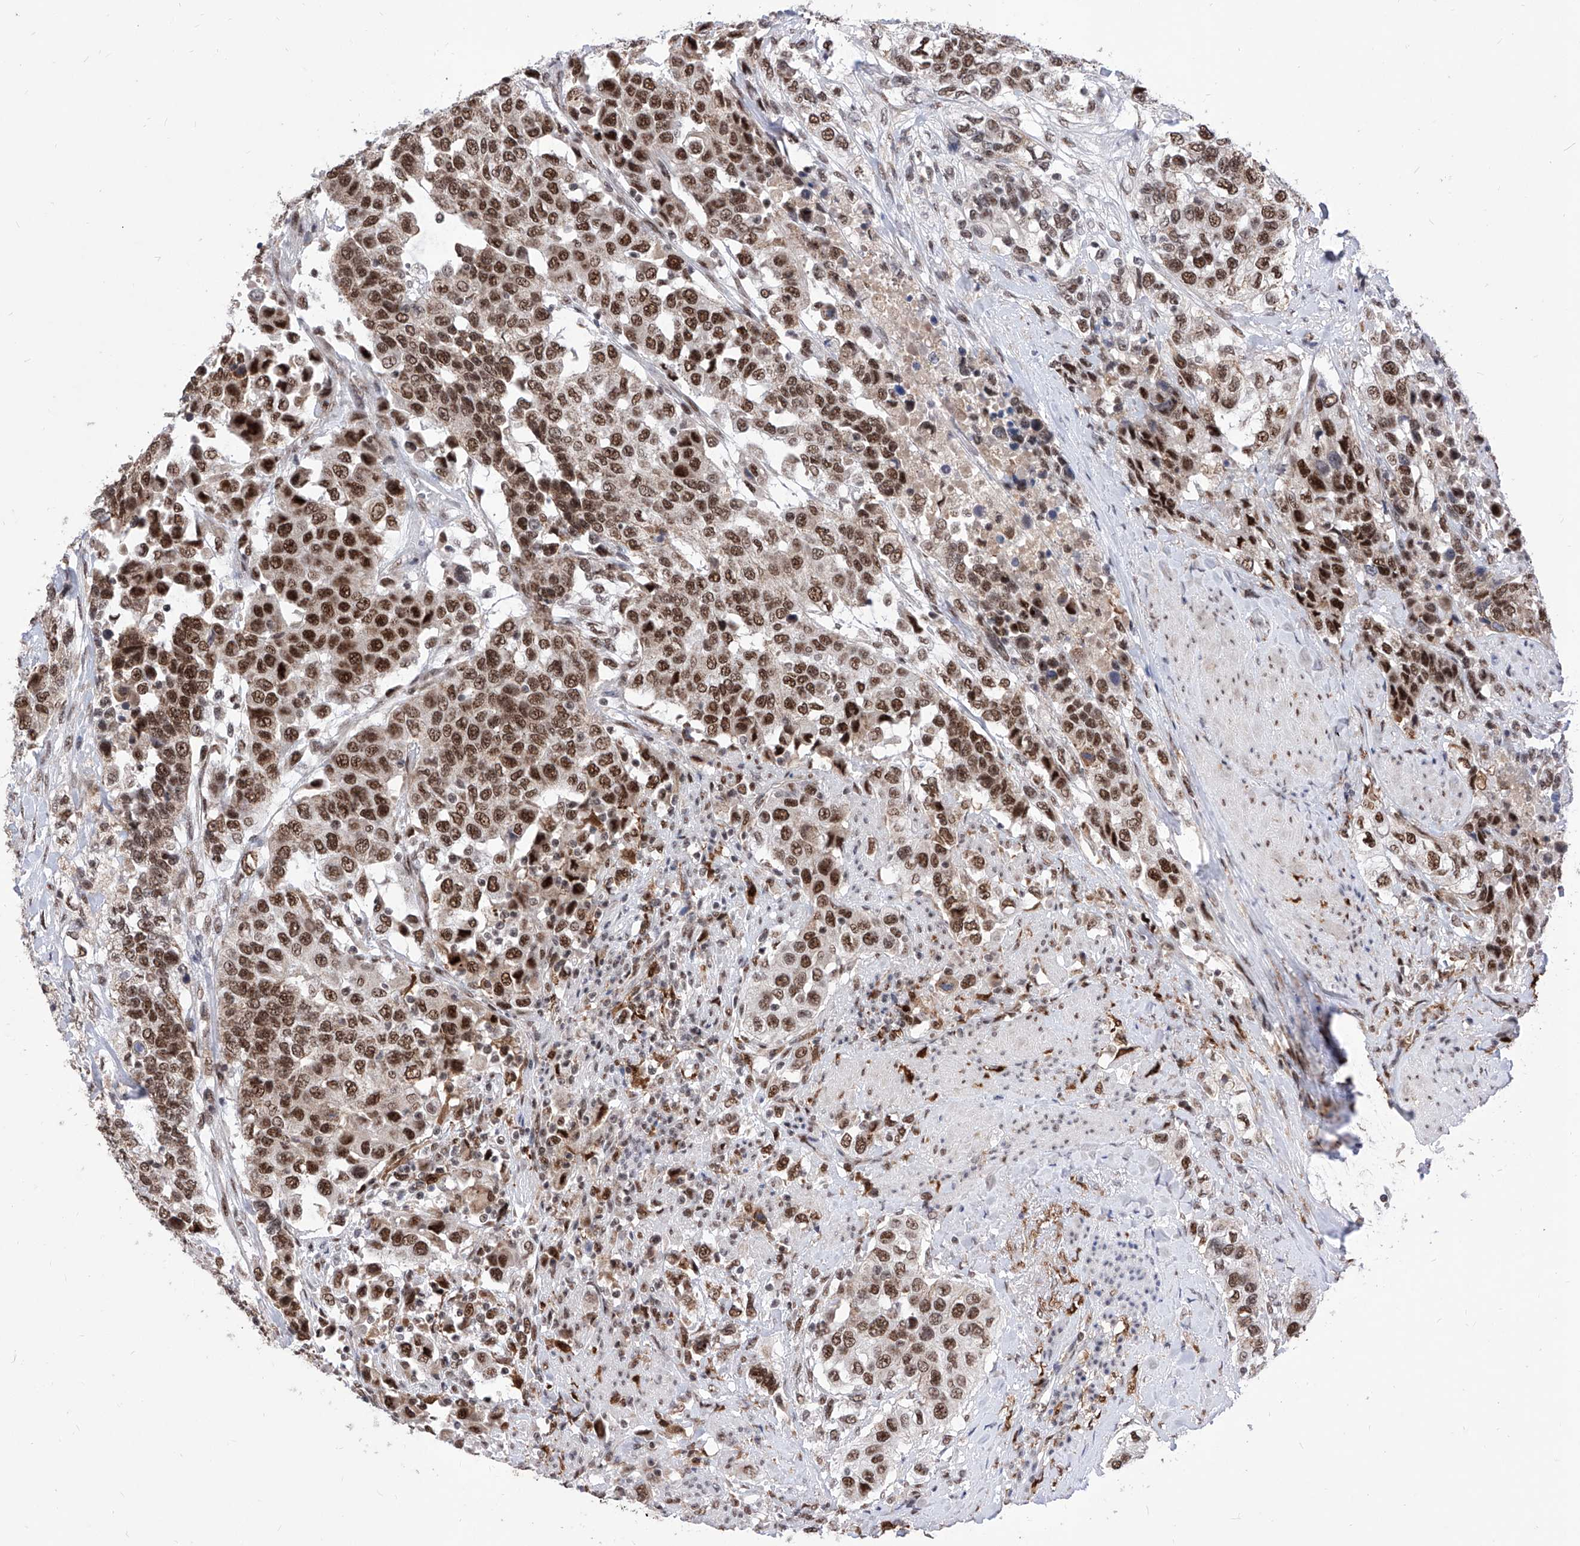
{"staining": {"intensity": "strong", "quantity": ">75%", "location": "nuclear"}, "tissue": "urothelial cancer", "cell_type": "Tumor cells", "image_type": "cancer", "snomed": [{"axis": "morphology", "description": "Urothelial carcinoma, High grade"}, {"axis": "topography", "description": "Urinary bladder"}], "caption": "Immunohistochemical staining of human urothelial cancer reveals high levels of strong nuclear protein positivity in about >75% of tumor cells.", "gene": "PHF5A", "patient": {"sex": "female", "age": 80}}